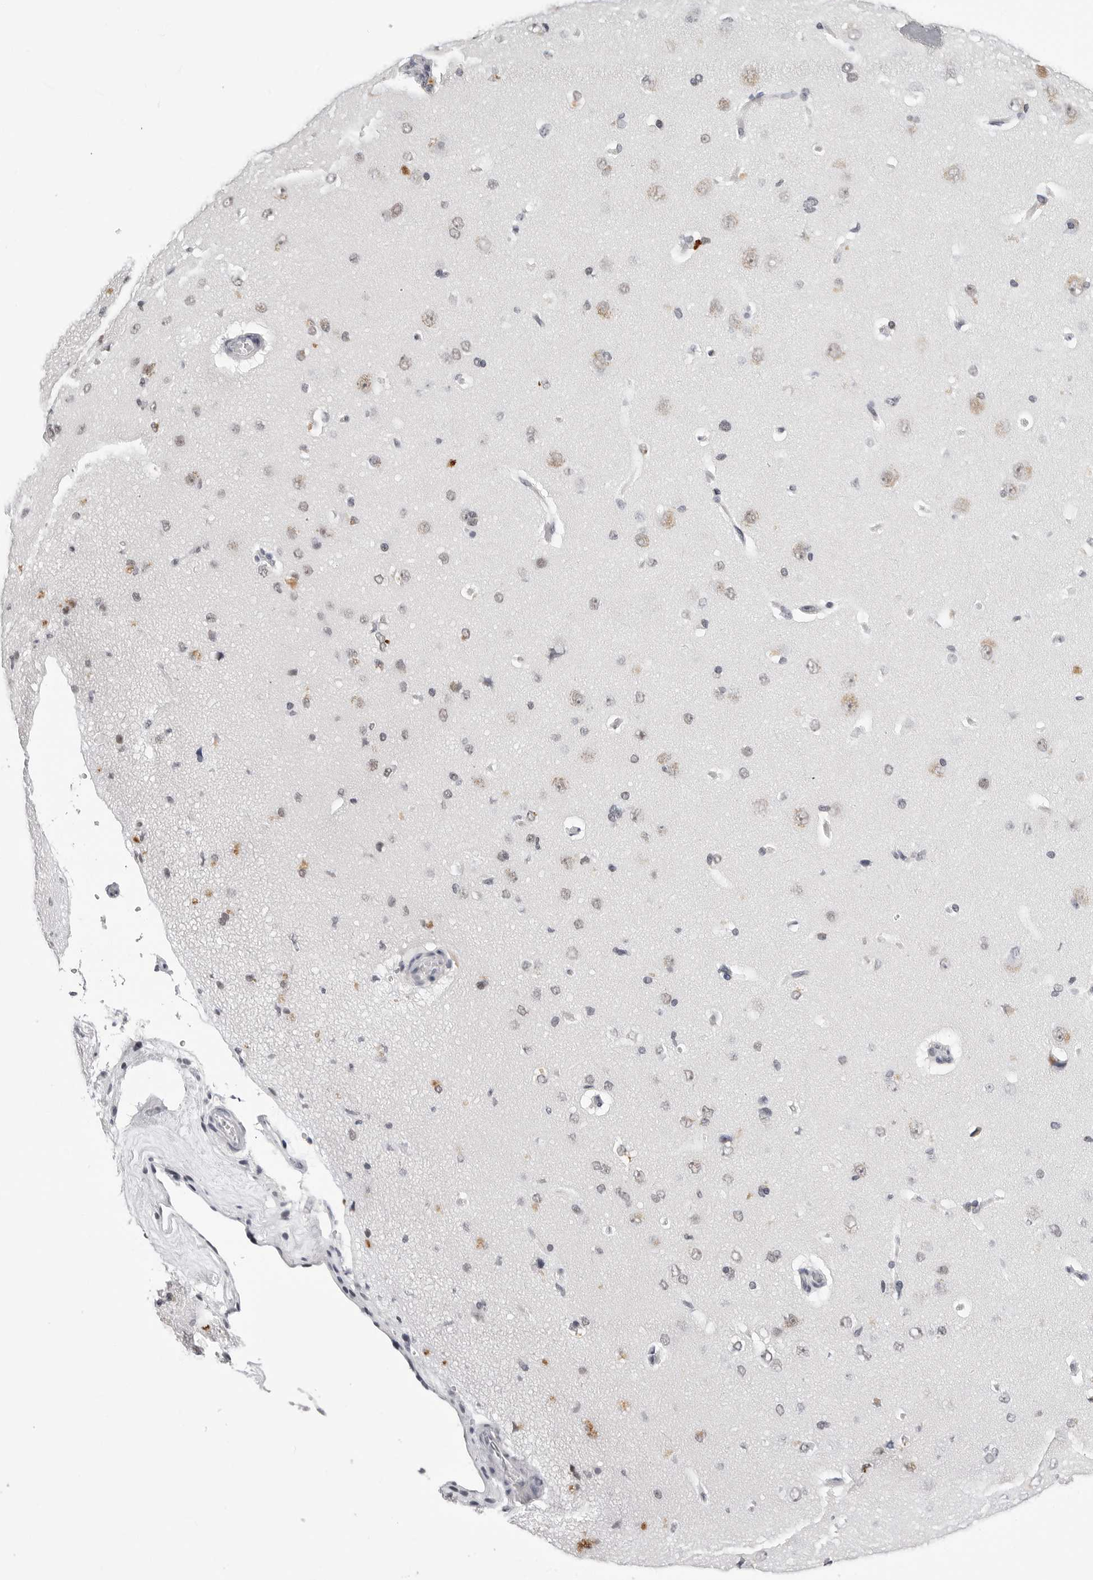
{"staining": {"intensity": "negative", "quantity": "none", "location": "none"}, "tissue": "cerebral cortex", "cell_type": "Endothelial cells", "image_type": "normal", "snomed": [{"axis": "morphology", "description": "Normal tissue, NOS"}, {"axis": "topography", "description": "Cerebral cortex"}], "caption": "High magnification brightfield microscopy of normal cerebral cortex stained with DAB (brown) and counterstained with hematoxylin (blue): endothelial cells show no significant expression.", "gene": "SF3B4", "patient": {"sex": "male", "age": 62}}